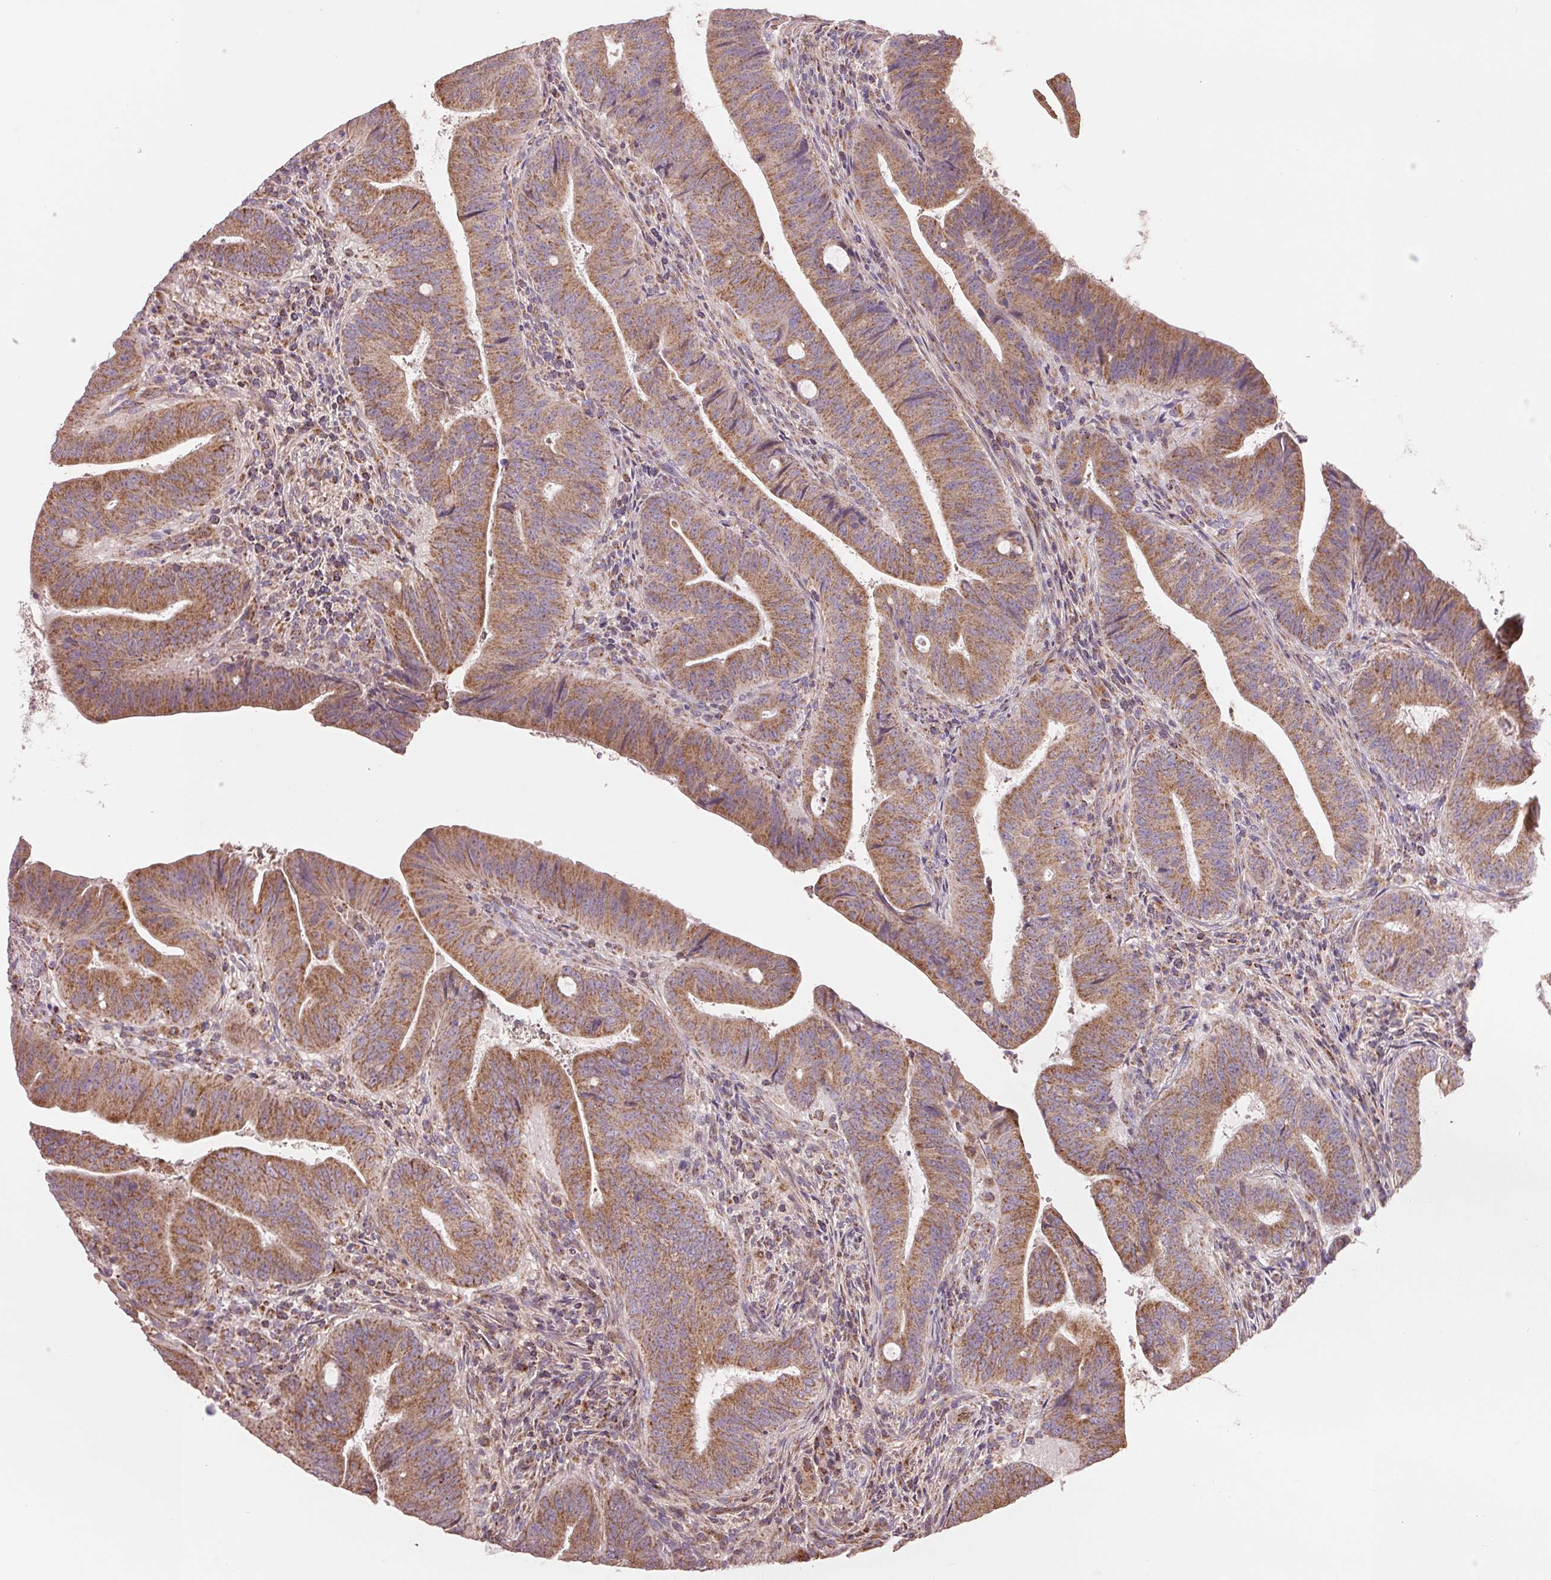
{"staining": {"intensity": "moderate", "quantity": ">75%", "location": "cytoplasmic/membranous"}, "tissue": "colorectal cancer", "cell_type": "Tumor cells", "image_type": "cancer", "snomed": [{"axis": "morphology", "description": "Adenocarcinoma, NOS"}, {"axis": "topography", "description": "Colon"}], "caption": "IHC photomicrograph of neoplastic tissue: colorectal adenocarcinoma stained using IHC exhibits medium levels of moderate protein expression localized specifically in the cytoplasmic/membranous of tumor cells, appearing as a cytoplasmic/membranous brown color.", "gene": "DGUOK", "patient": {"sex": "female", "age": 43}}